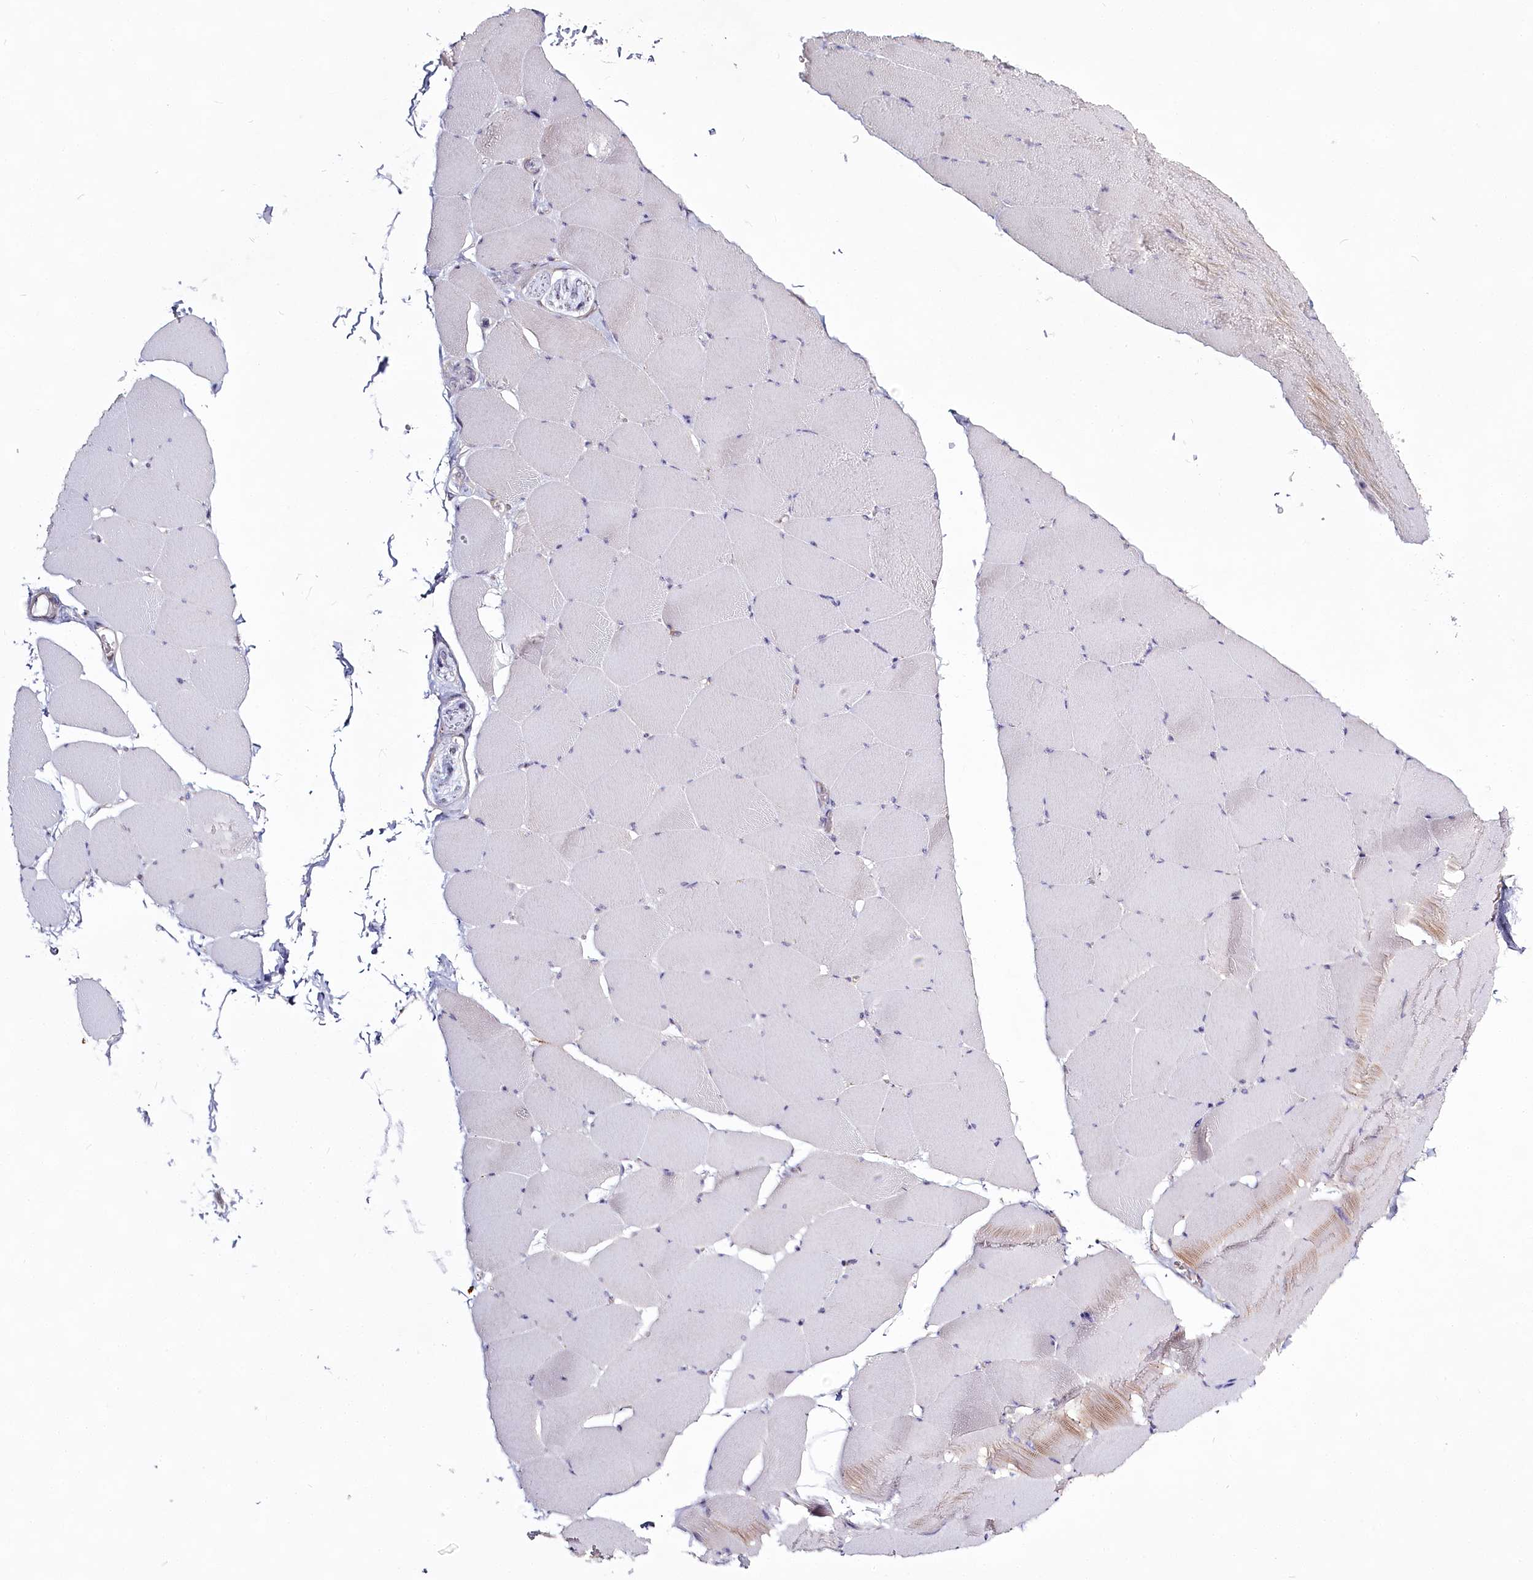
{"staining": {"intensity": "moderate", "quantity": "<25%", "location": "cytoplasmic/membranous"}, "tissue": "skeletal muscle", "cell_type": "Myocytes", "image_type": "normal", "snomed": [{"axis": "morphology", "description": "Normal tissue, NOS"}, {"axis": "topography", "description": "Skeletal muscle"}], "caption": "Skeletal muscle was stained to show a protein in brown. There is low levels of moderate cytoplasmic/membranous staining in approximately <25% of myocytes.", "gene": "SPINK13", "patient": {"sex": "male", "age": 62}}